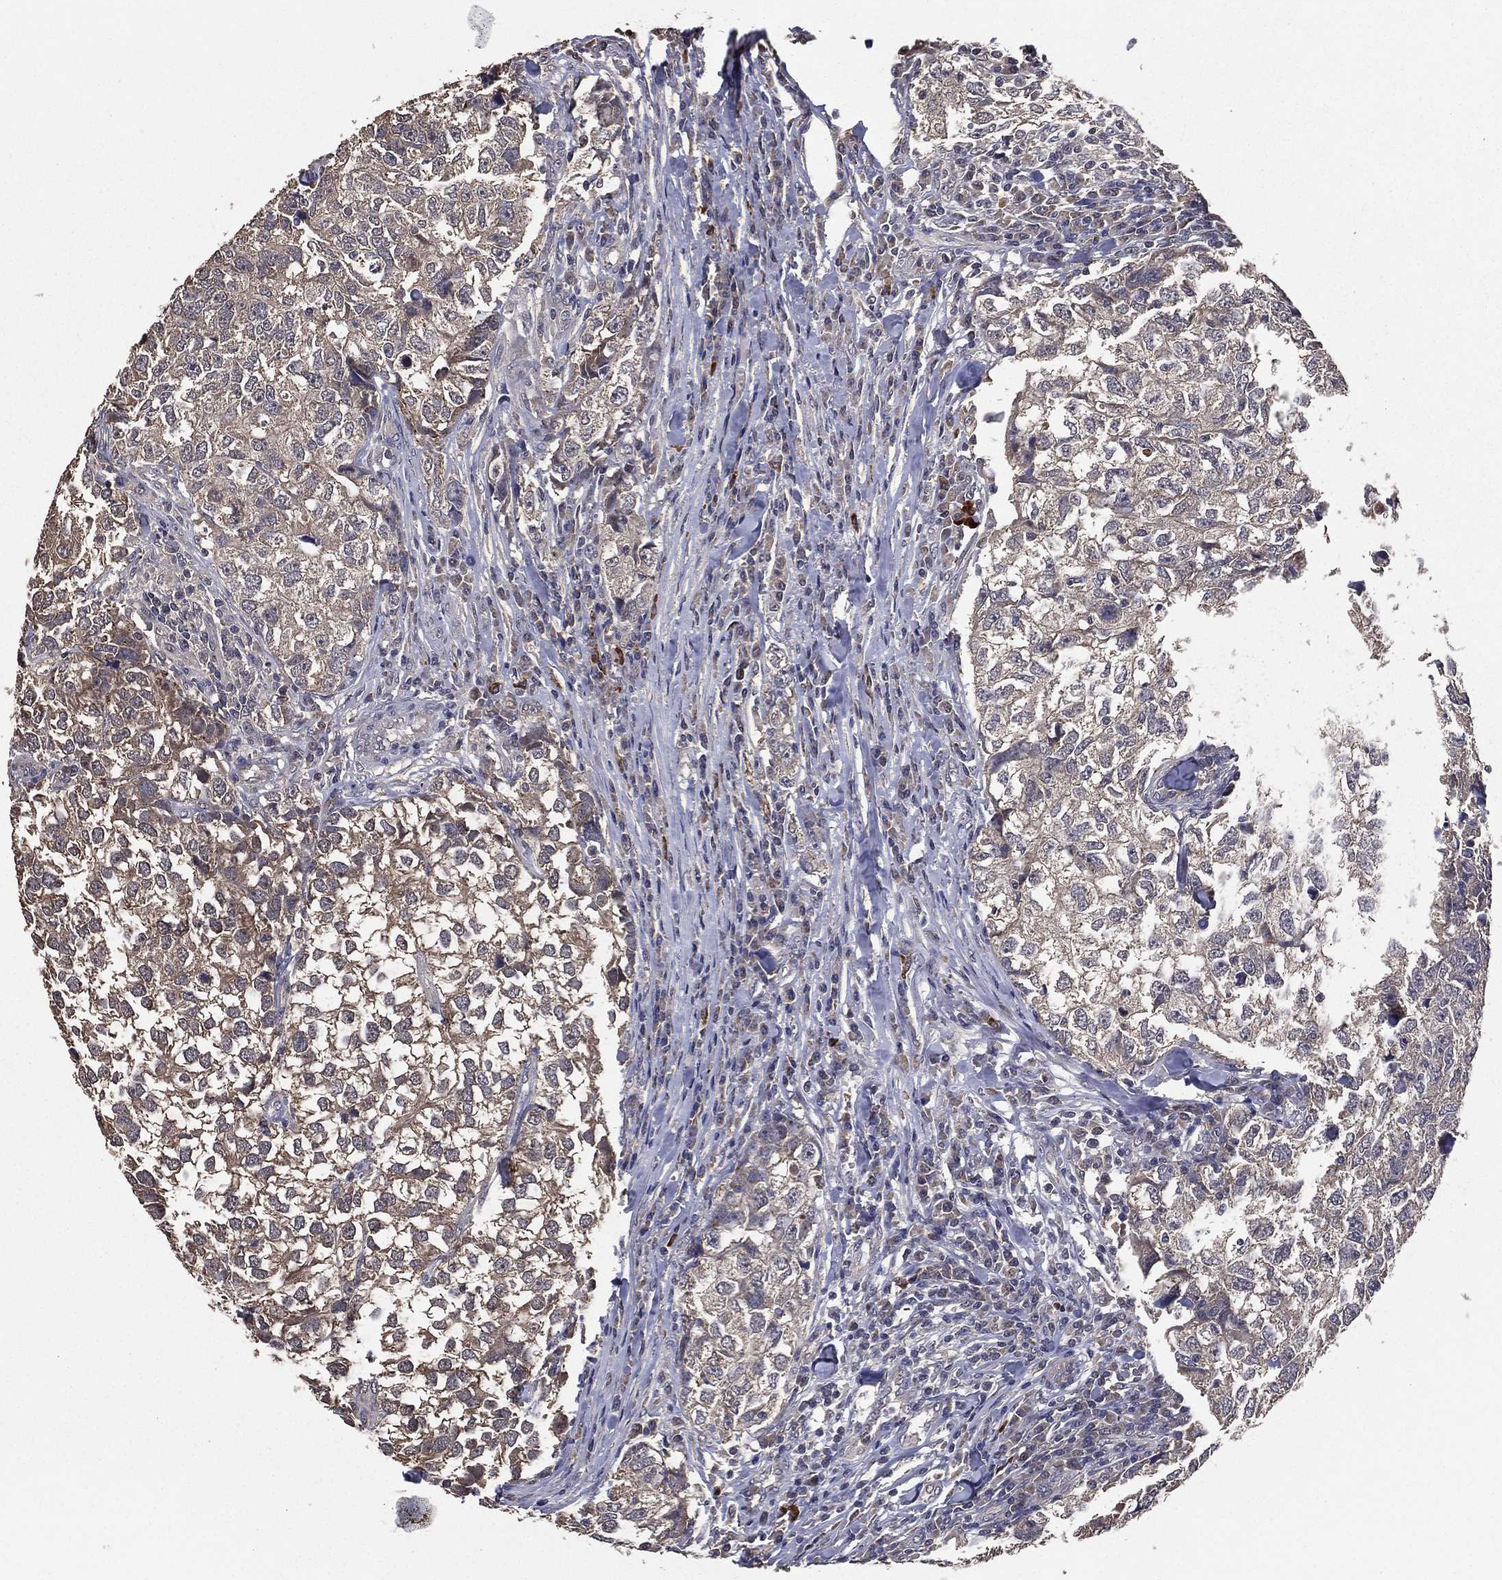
{"staining": {"intensity": "weak", "quantity": "25%-75%", "location": "cytoplasmic/membranous"}, "tissue": "breast cancer", "cell_type": "Tumor cells", "image_type": "cancer", "snomed": [{"axis": "morphology", "description": "Duct carcinoma"}, {"axis": "topography", "description": "Breast"}], "caption": "Breast cancer (infiltrating ductal carcinoma) stained for a protein (brown) demonstrates weak cytoplasmic/membranous positive staining in about 25%-75% of tumor cells.", "gene": "PCNT", "patient": {"sex": "female", "age": 30}}